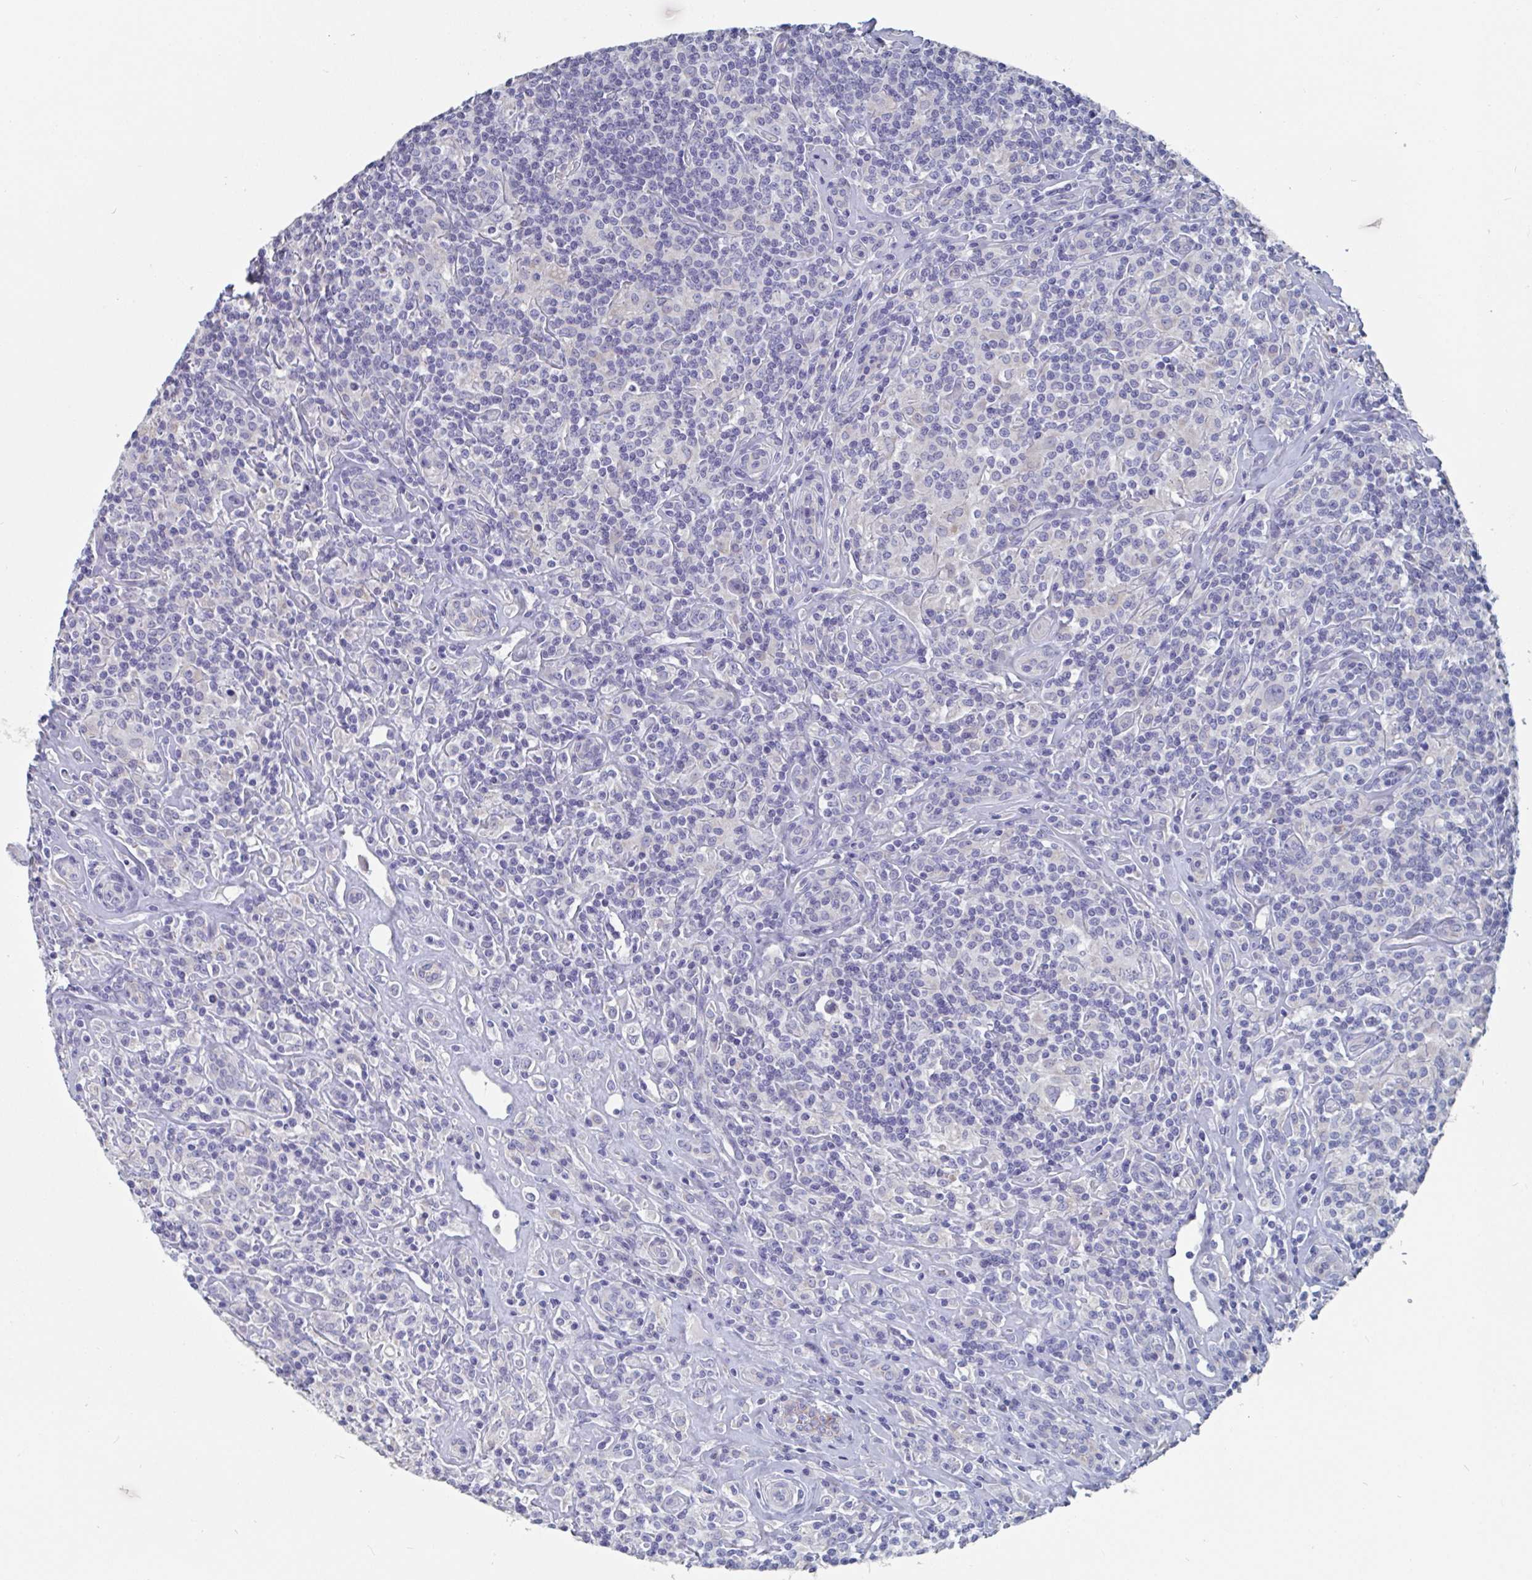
{"staining": {"intensity": "negative", "quantity": "none", "location": "none"}, "tissue": "lymphoma", "cell_type": "Tumor cells", "image_type": "cancer", "snomed": [{"axis": "morphology", "description": "Hodgkin's disease, NOS"}, {"axis": "morphology", "description": "Hodgkin's lymphoma, nodular sclerosis"}, {"axis": "topography", "description": "Lymph node"}], "caption": "High power microscopy histopathology image of an immunohistochemistry (IHC) image of Hodgkin's lymphoma, nodular sclerosis, revealing no significant staining in tumor cells.", "gene": "ABHD16A", "patient": {"sex": "female", "age": 10}}